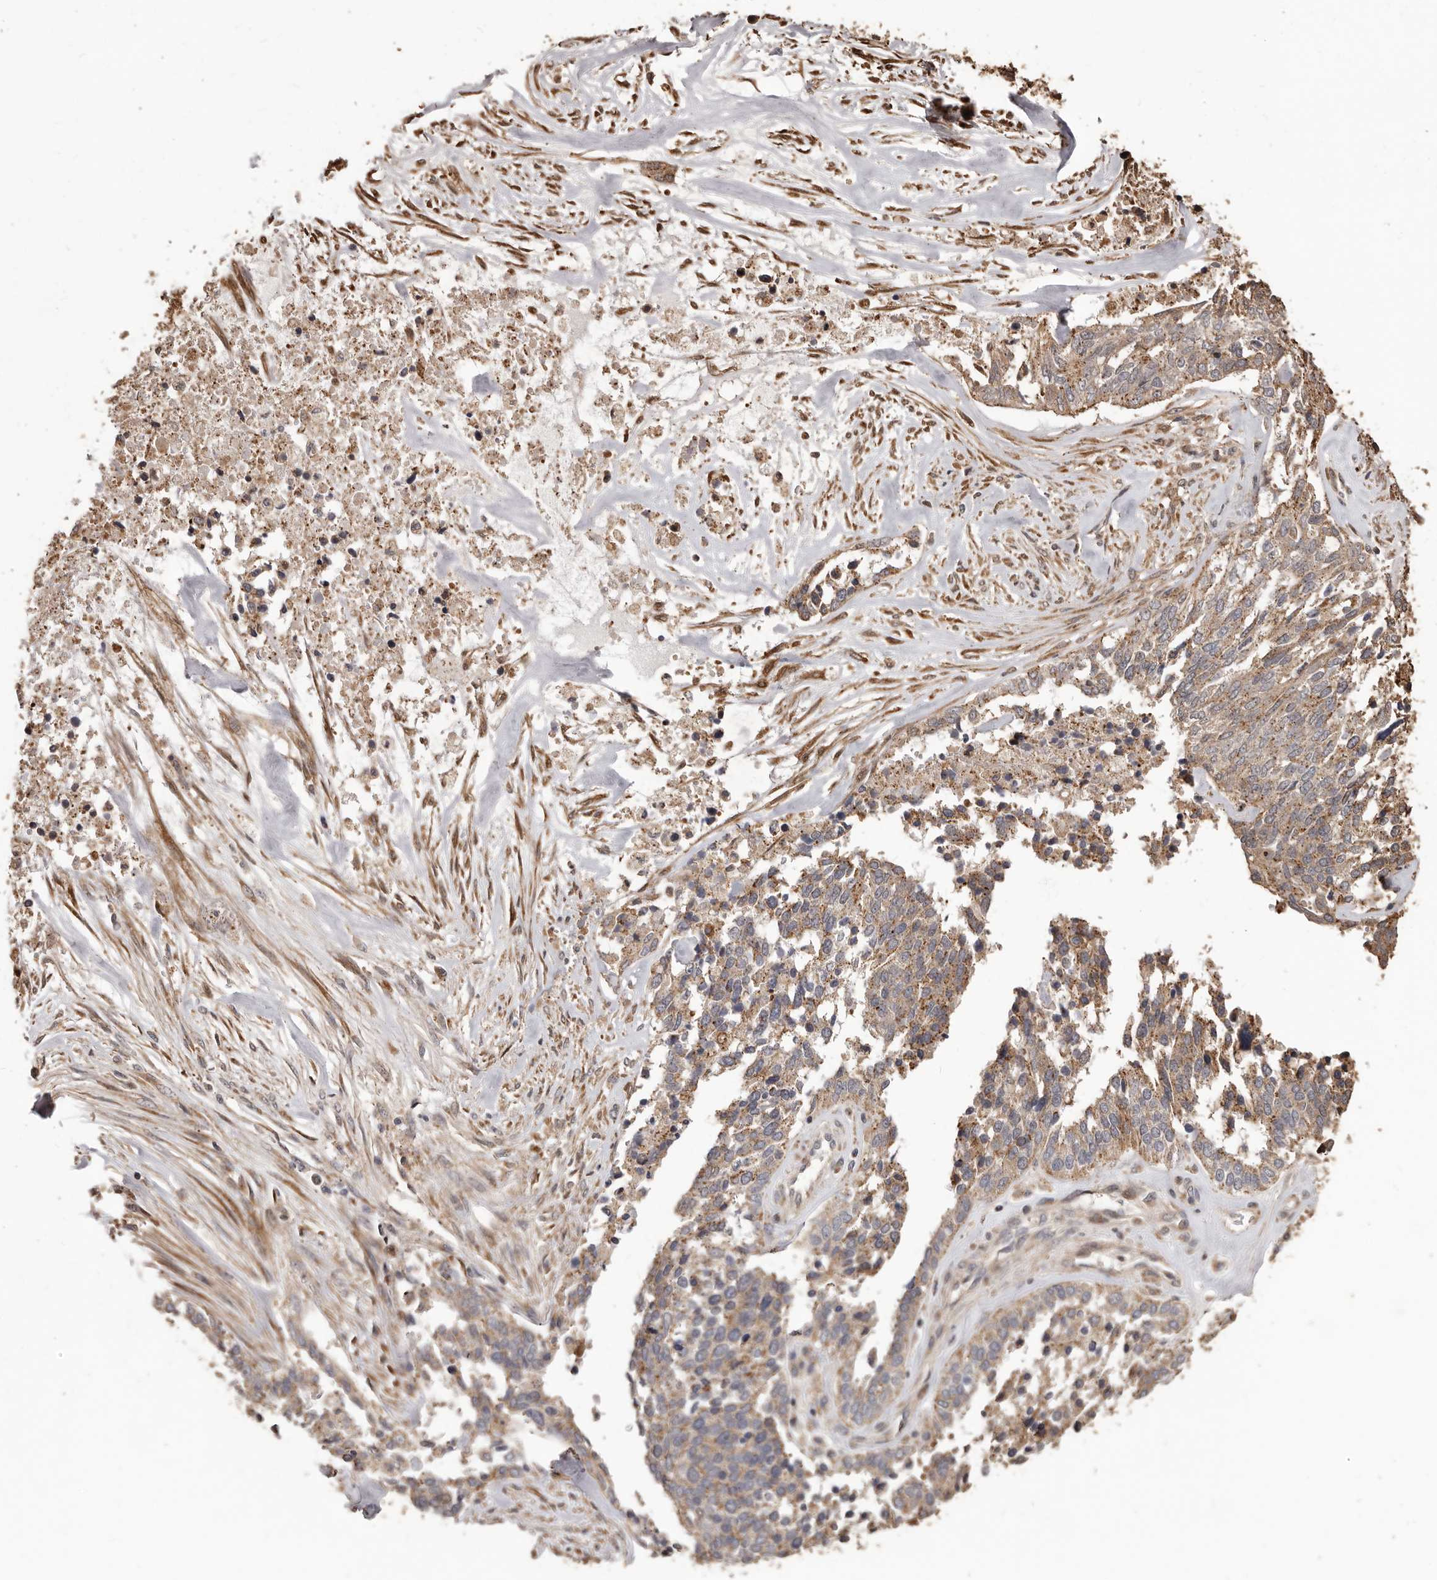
{"staining": {"intensity": "moderate", "quantity": ">75%", "location": "cytoplasmic/membranous"}, "tissue": "ovarian cancer", "cell_type": "Tumor cells", "image_type": "cancer", "snomed": [{"axis": "morphology", "description": "Cystadenocarcinoma, serous, NOS"}, {"axis": "topography", "description": "Ovary"}], "caption": "Tumor cells exhibit moderate cytoplasmic/membranous positivity in about >75% of cells in ovarian serous cystadenocarcinoma. The staining was performed using DAB (3,3'-diaminobenzidine) to visualize the protein expression in brown, while the nuclei were stained in blue with hematoxylin (Magnification: 20x).", "gene": "MTO1", "patient": {"sex": "female", "age": 44}}